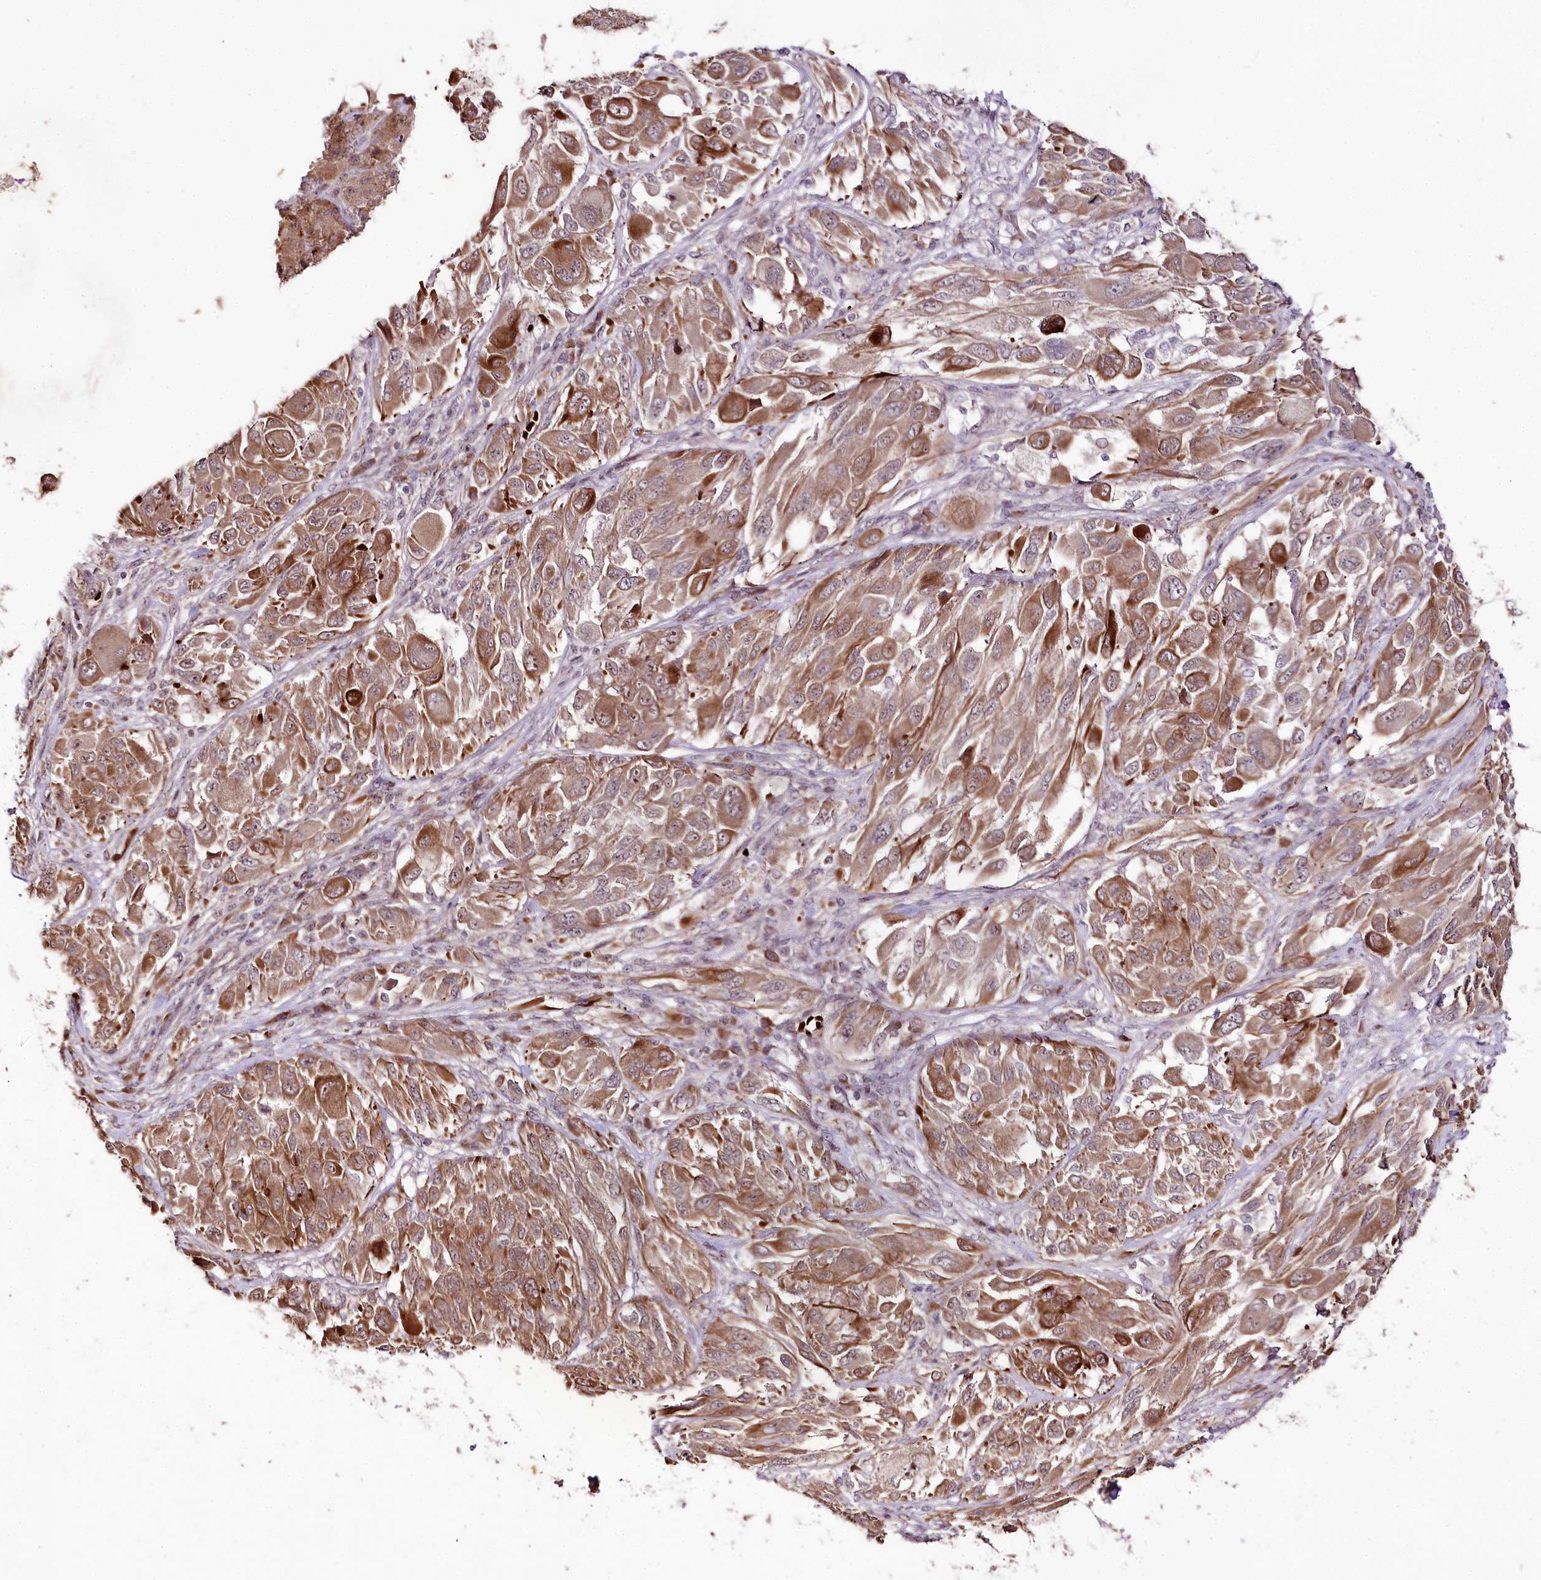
{"staining": {"intensity": "moderate", "quantity": ">75%", "location": "cytoplasmic/membranous"}, "tissue": "melanoma", "cell_type": "Tumor cells", "image_type": "cancer", "snomed": [{"axis": "morphology", "description": "Malignant melanoma, NOS"}, {"axis": "topography", "description": "Skin"}], "caption": "Protein staining demonstrates moderate cytoplasmic/membranous positivity in approximately >75% of tumor cells in malignant melanoma. The staining was performed using DAB (3,3'-diaminobenzidine) to visualize the protein expression in brown, while the nuclei were stained in blue with hematoxylin (Magnification: 20x).", "gene": "DMP1", "patient": {"sex": "female", "age": 91}}